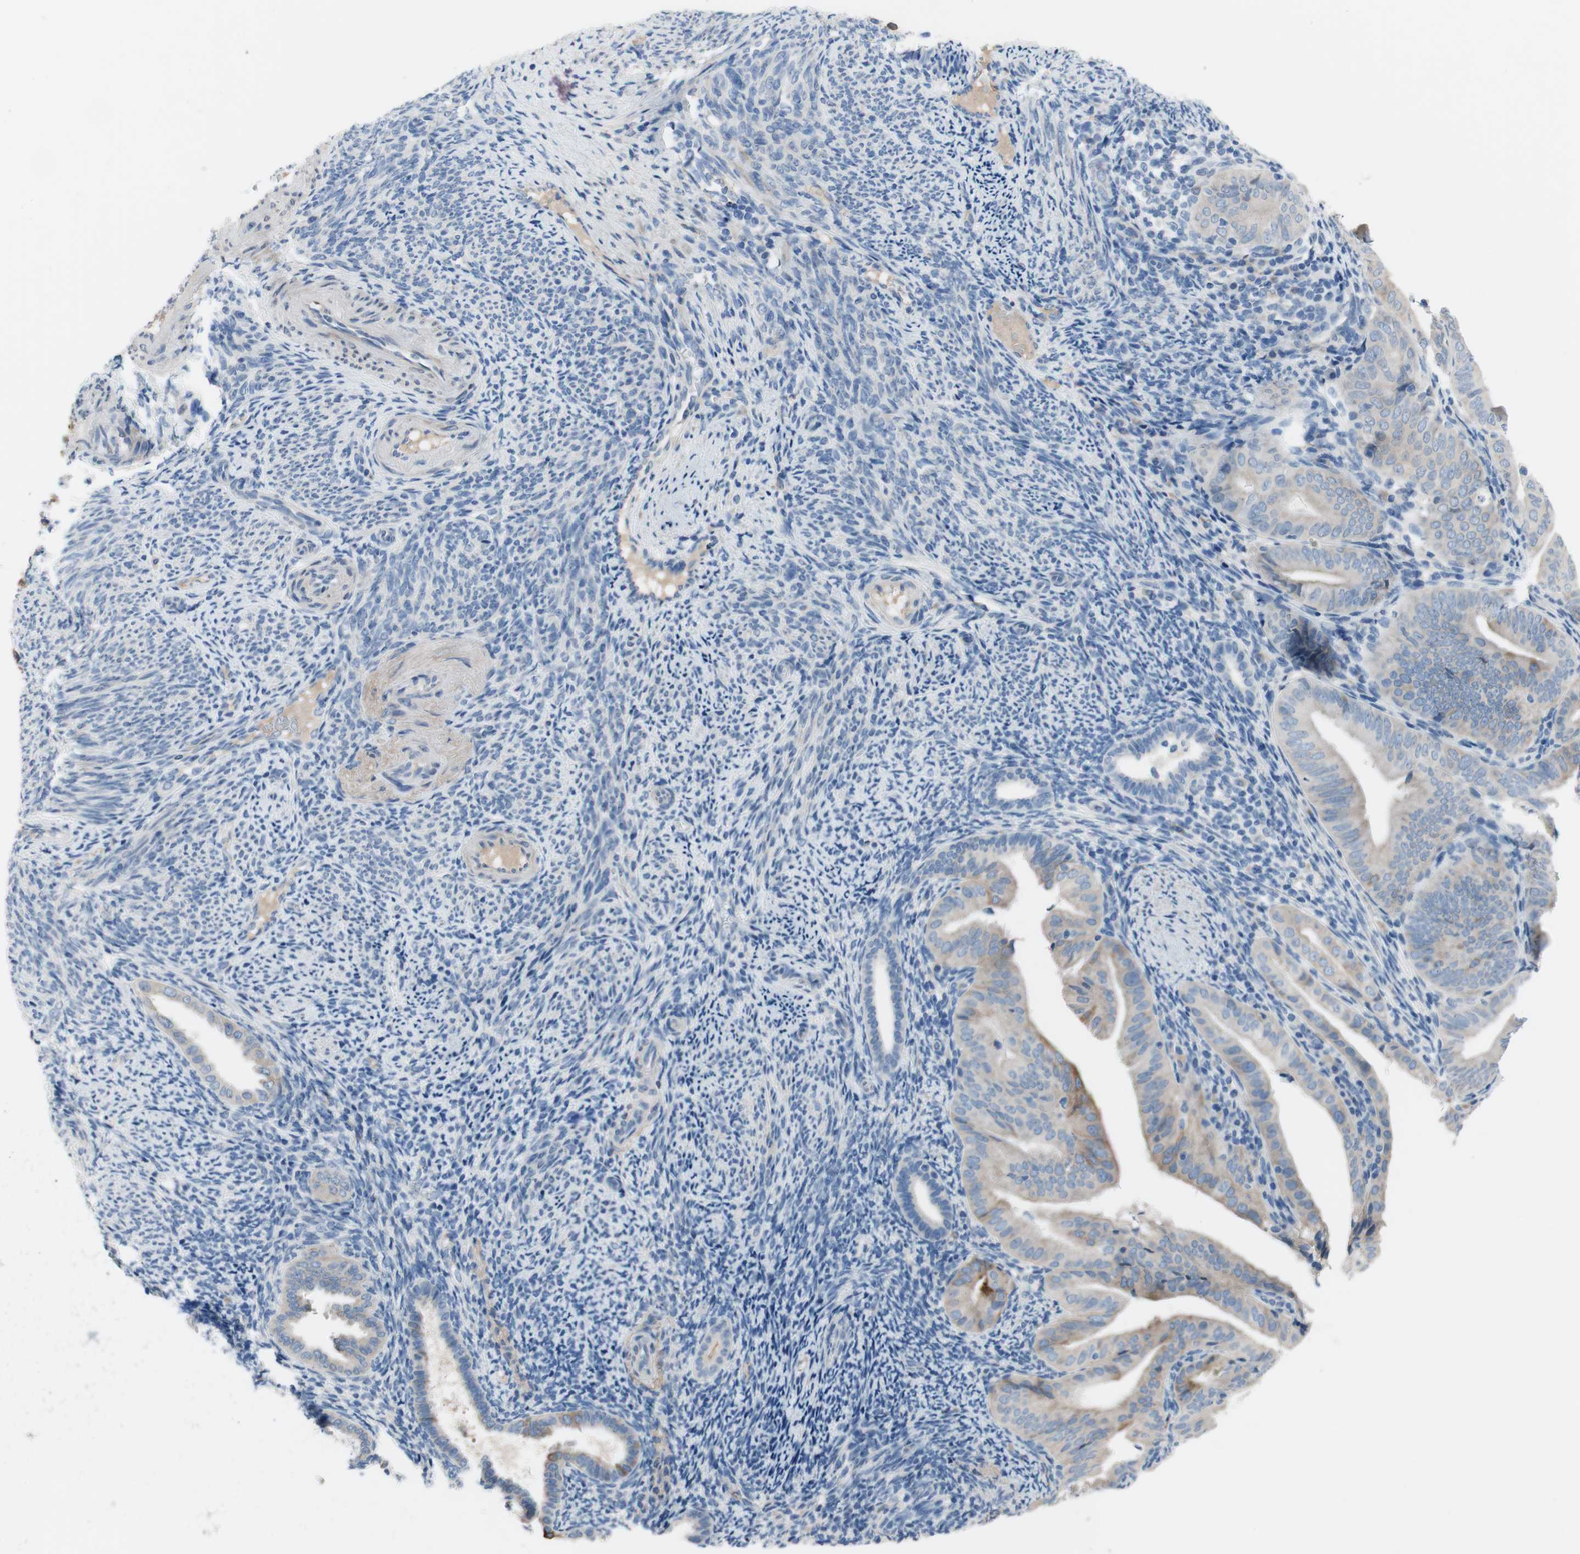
{"staining": {"intensity": "moderate", "quantity": "<25%", "location": "cytoplasmic/membranous"}, "tissue": "endometrial cancer", "cell_type": "Tumor cells", "image_type": "cancer", "snomed": [{"axis": "morphology", "description": "Adenocarcinoma, NOS"}, {"axis": "topography", "description": "Endometrium"}], "caption": "Adenocarcinoma (endometrial) stained with DAB immunohistochemistry exhibits low levels of moderate cytoplasmic/membranous expression in about <25% of tumor cells.", "gene": "FDFT1", "patient": {"sex": "female", "age": 58}}